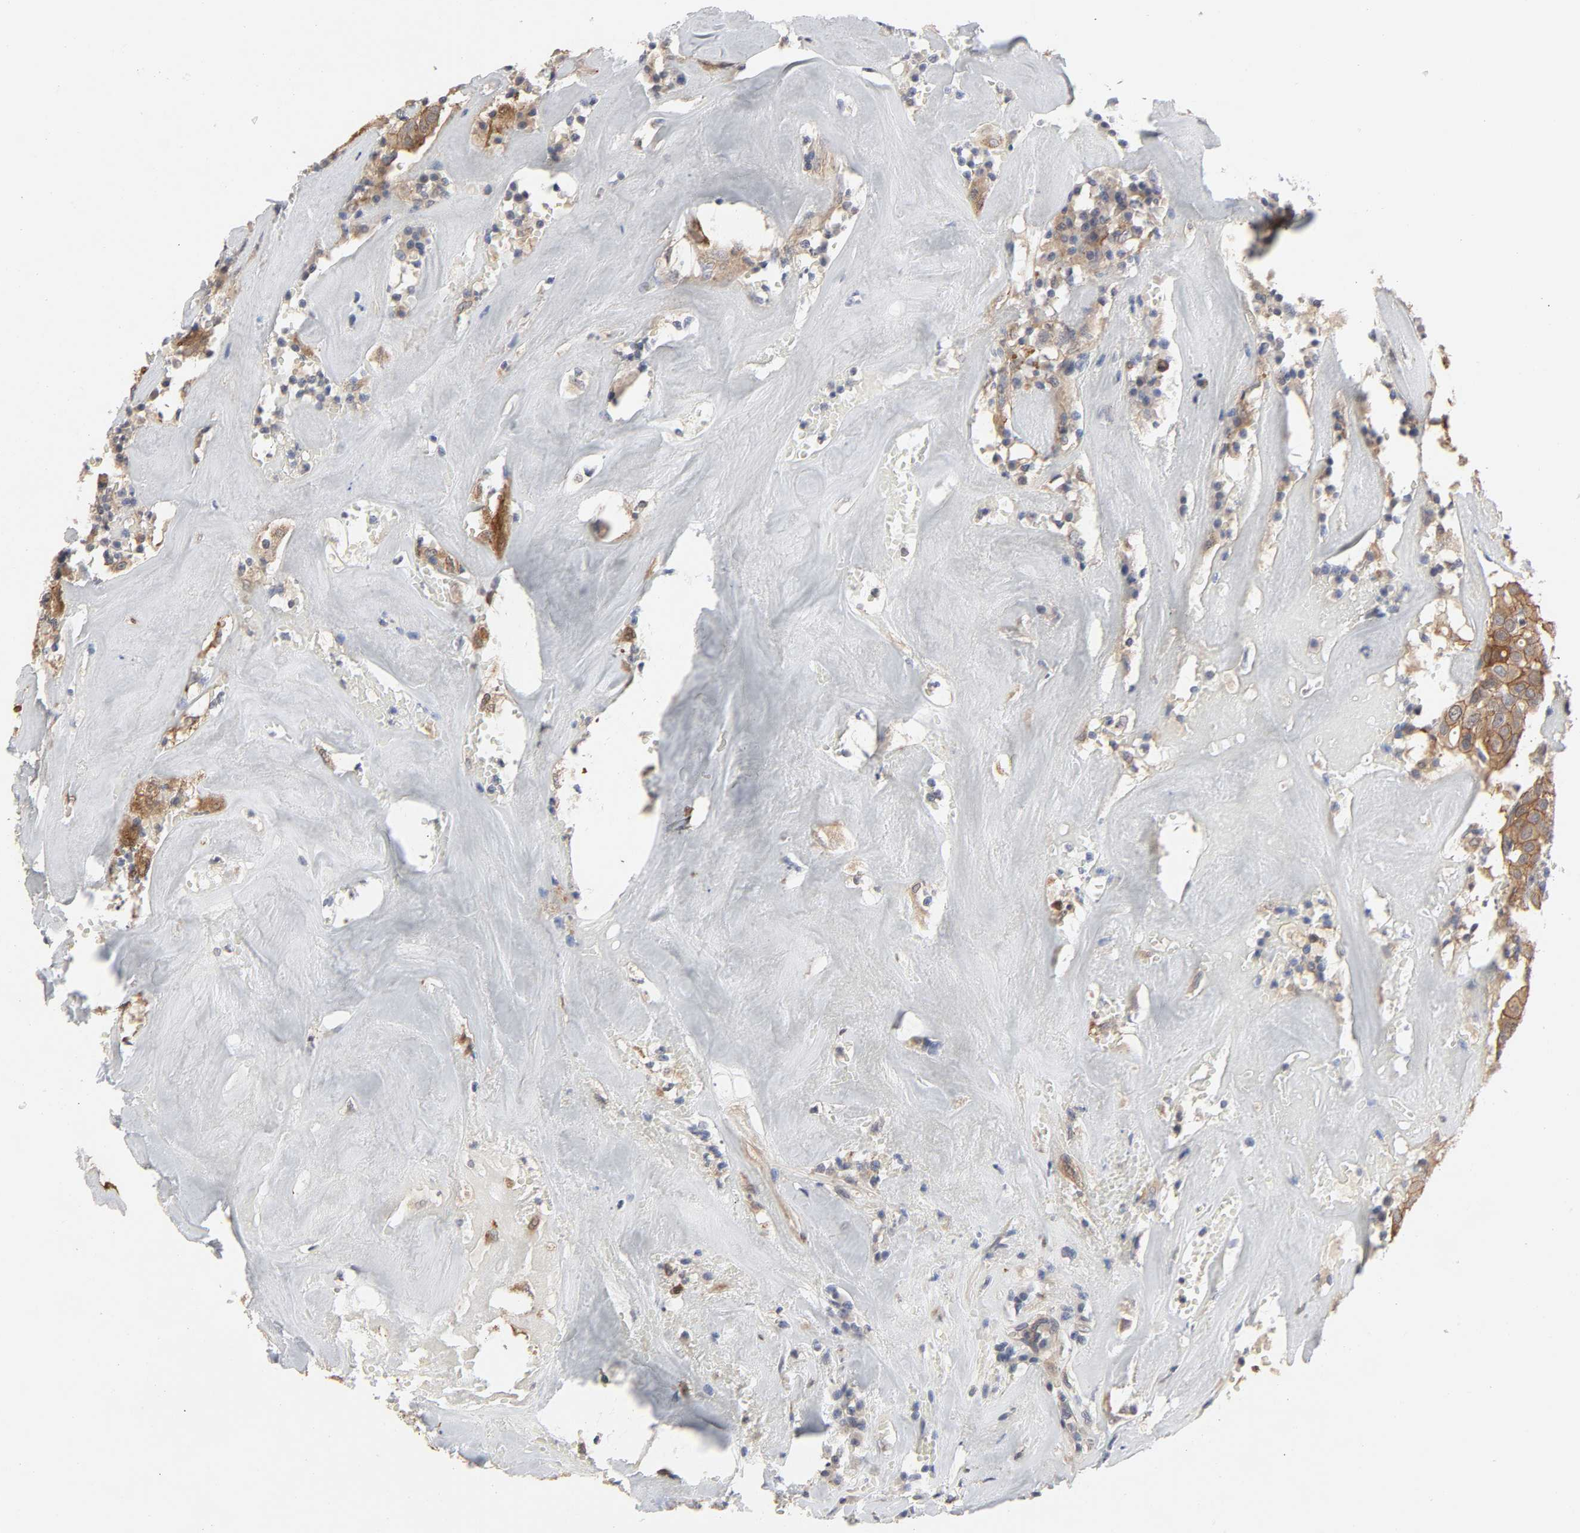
{"staining": {"intensity": "moderate", "quantity": ">75%", "location": "cytoplasmic/membranous"}, "tissue": "head and neck cancer", "cell_type": "Tumor cells", "image_type": "cancer", "snomed": [{"axis": "morphology", "description": "Adenocarcinoma, NOS"}, {"axis": "topography", "description": "Salivary gland"}, {"axis": "topography", "description": "Head-Neck"}], "caption": "Protein staining of adenocarcinoma (head and neck) tissue exhibits moderate cytoplasmic/membranous expression in approximately >75% of tumor cells.", "gene": "NDRG2", "patient": {"sex": "female", "age": 65}}